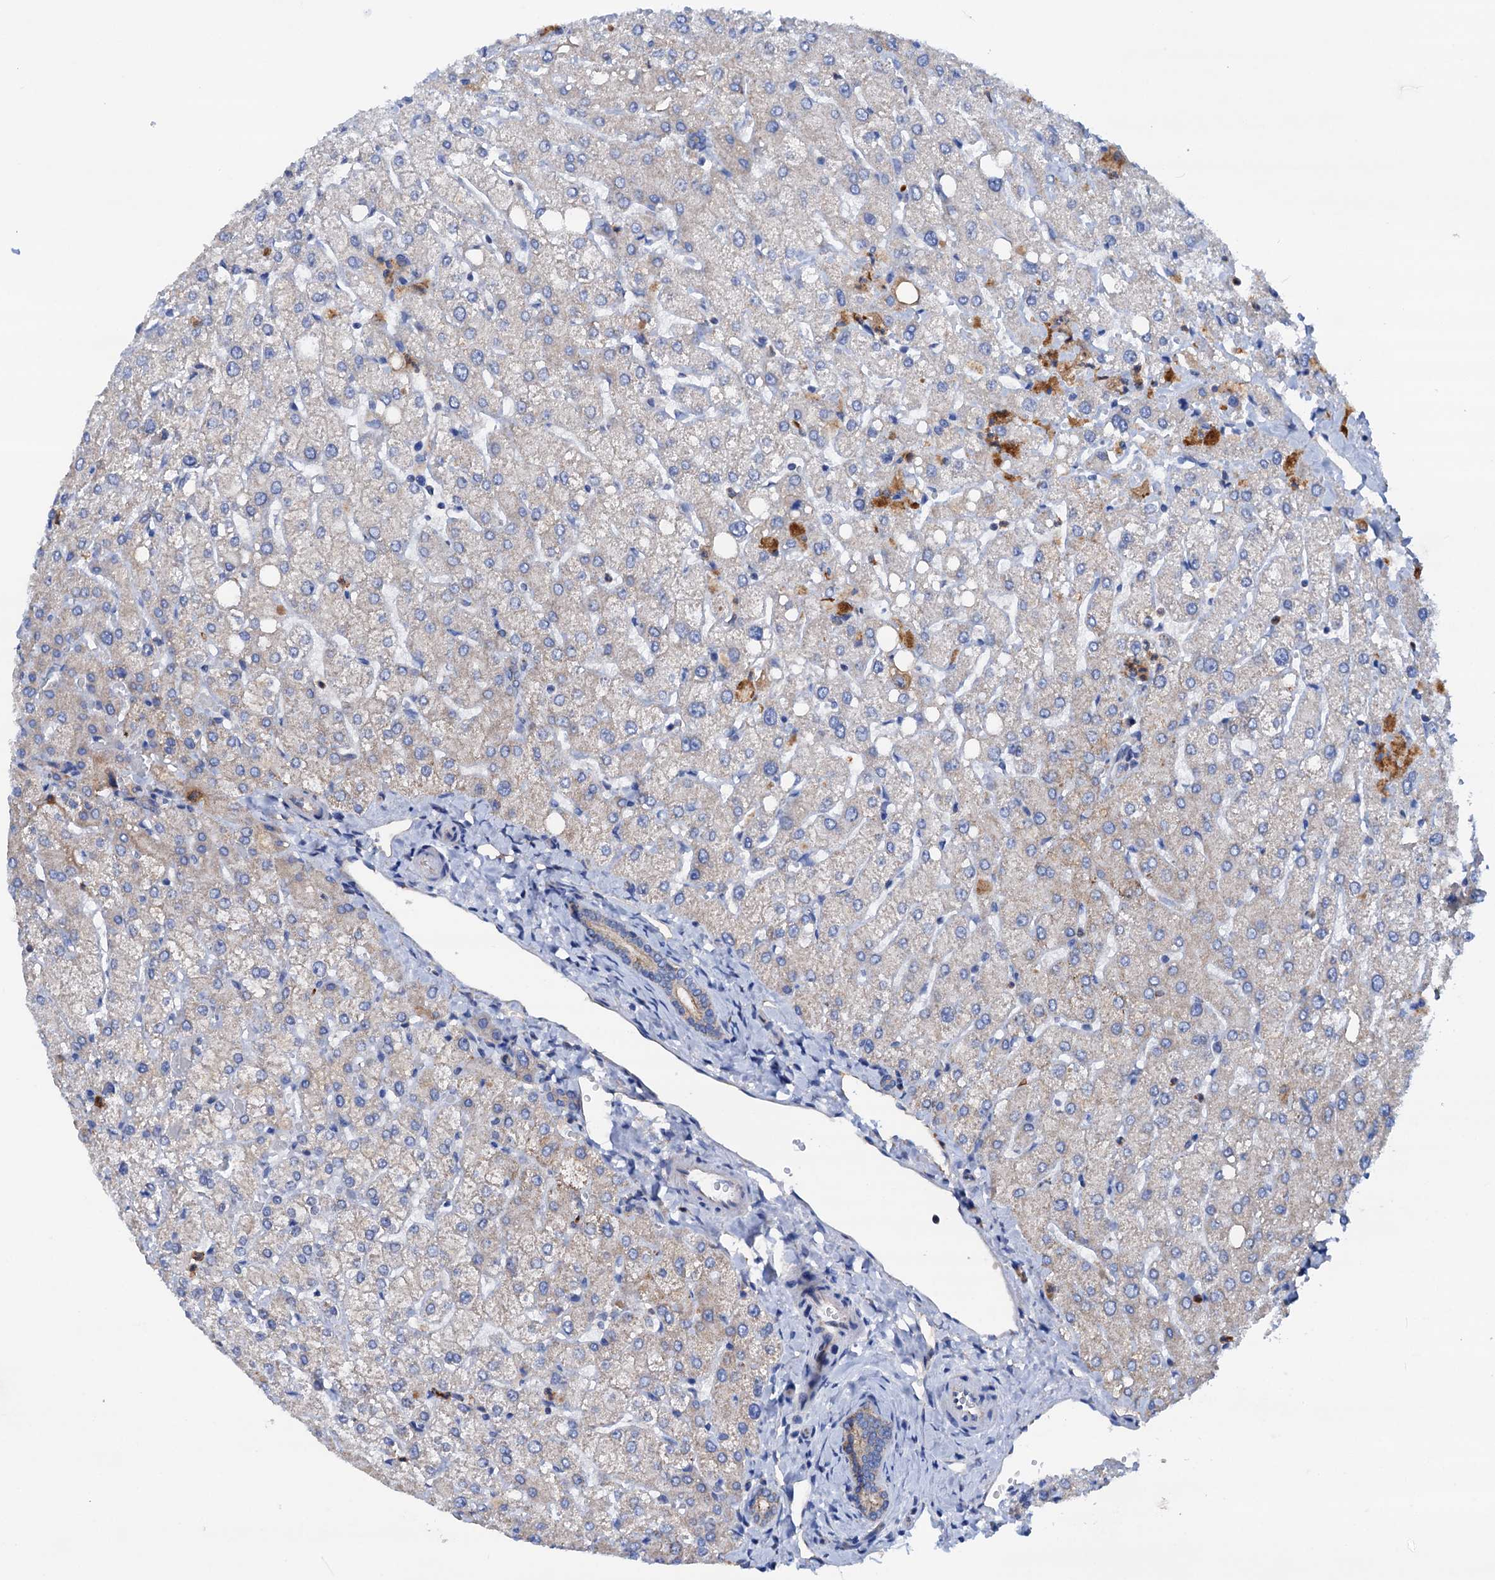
{"staining": {"intensity": "weak", "quantity": "<25%", "location": "cytoplasmic/membranous"}, "tissue": "liver", "cell_type": "Cholangiocytes", "image_type": "normal", "snomed": [{"axis": "morphology", "description": "Normal tissue, NOS"}, {"axis": "topography", "description": "Liver"}], "caption": "This image is of normal liver stained with immunohistochemistry to label a protein in brown with the nuclei are counter-stained blue. There is no staining in cholangiocytes.", "gene": "RASSF9", "patient": {"sex": "female", "age": 54}}